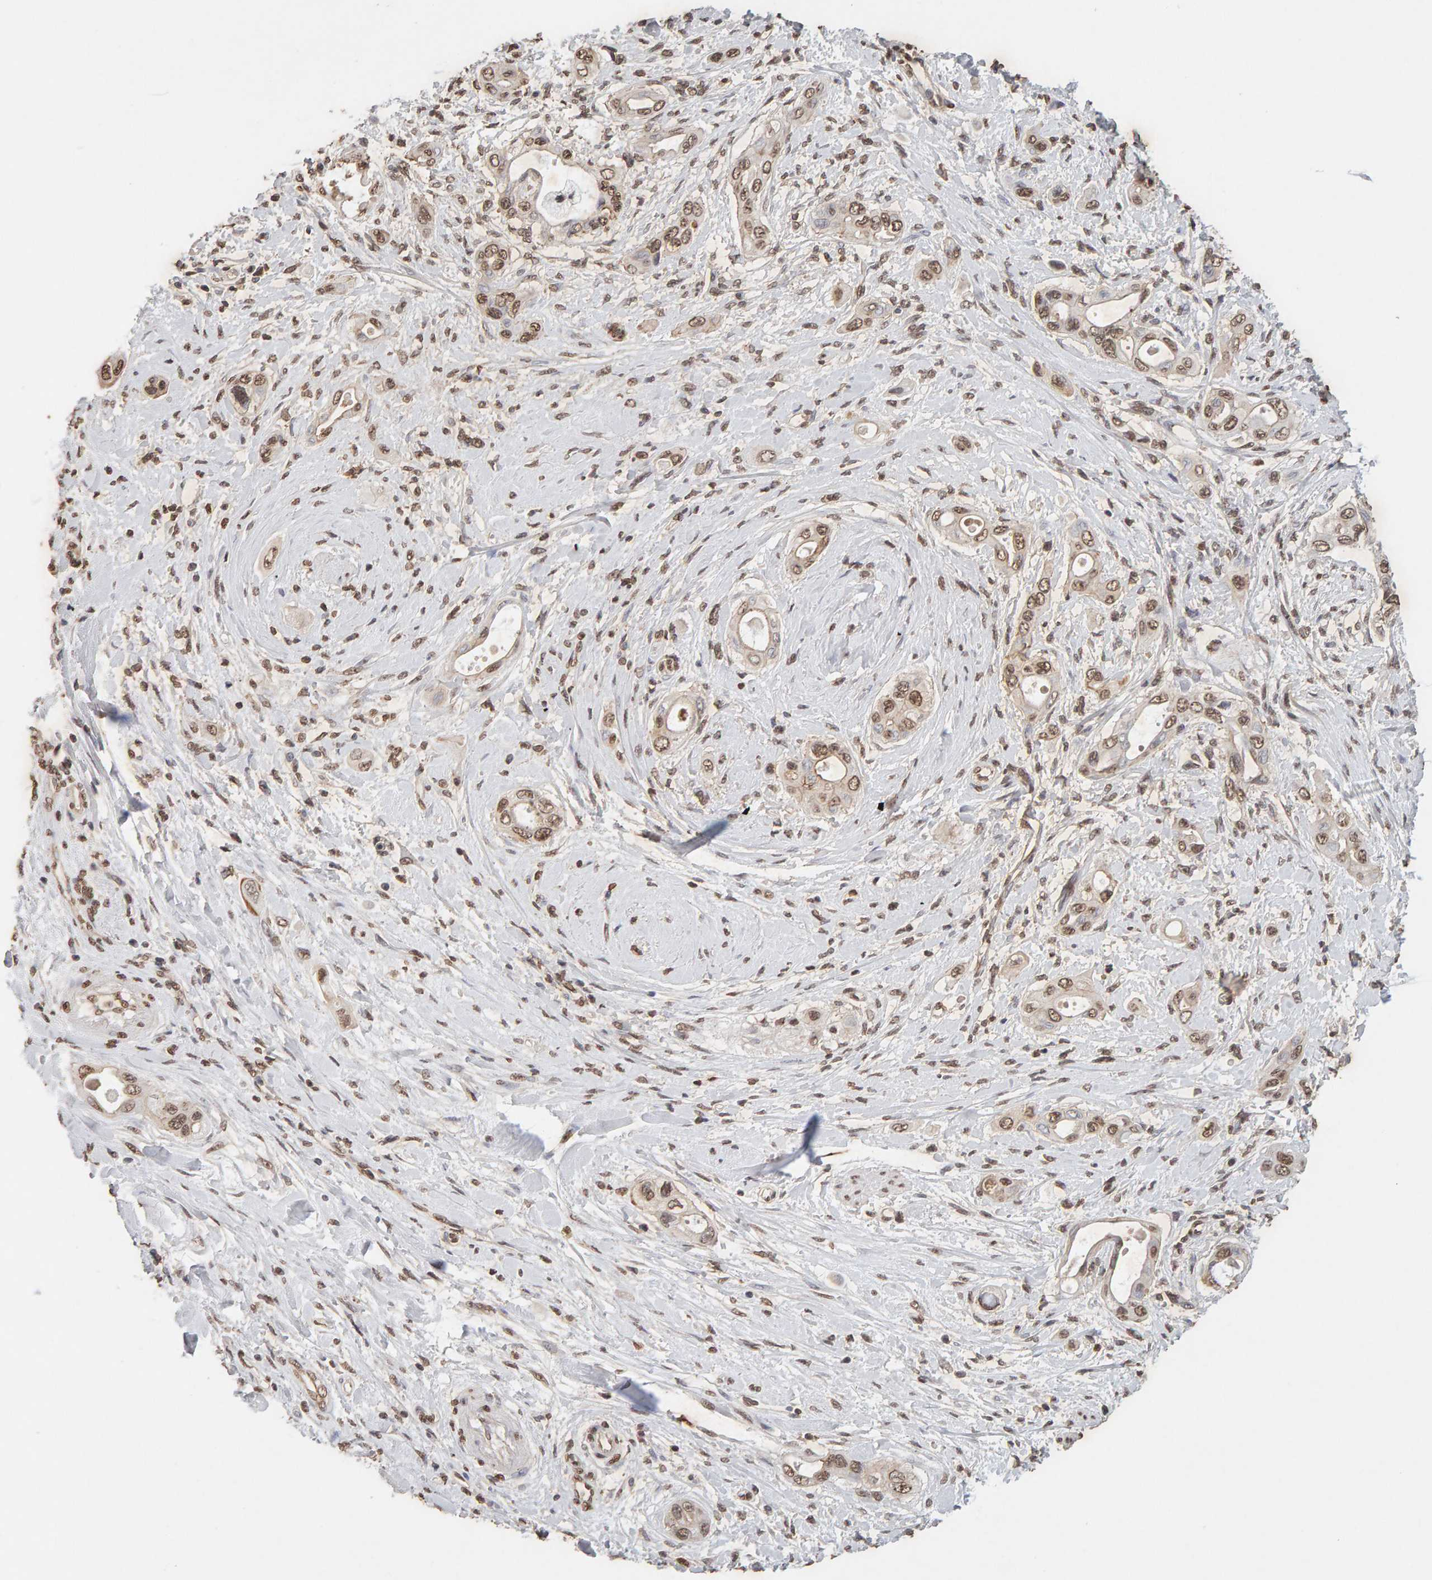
{"staining": {"intensity": "weak", "quantity": ">75%", "location": "nuclear"}, "tissue": "pancreatic cancer", "cell_type": "Tumor cells", "image_type": "cancer", "snomed": [{"axis": "morphology", "description": "Adenocarcinoma, NOS"}, {"axis": "topography", "description": "Pancreas"}], "caption": "IHC micrograph of neoplastic tissue: human pancreatic cancer (adenocarcinoma) stained using immunohistochemistry (IHC) exhibits low levels of weak protein expression localized specifically in the nuclear of tumor cells, appearing as a nuclear brown color.", "gene": "DNAJB5", "patient": {"sex": "male", "age": 59}}